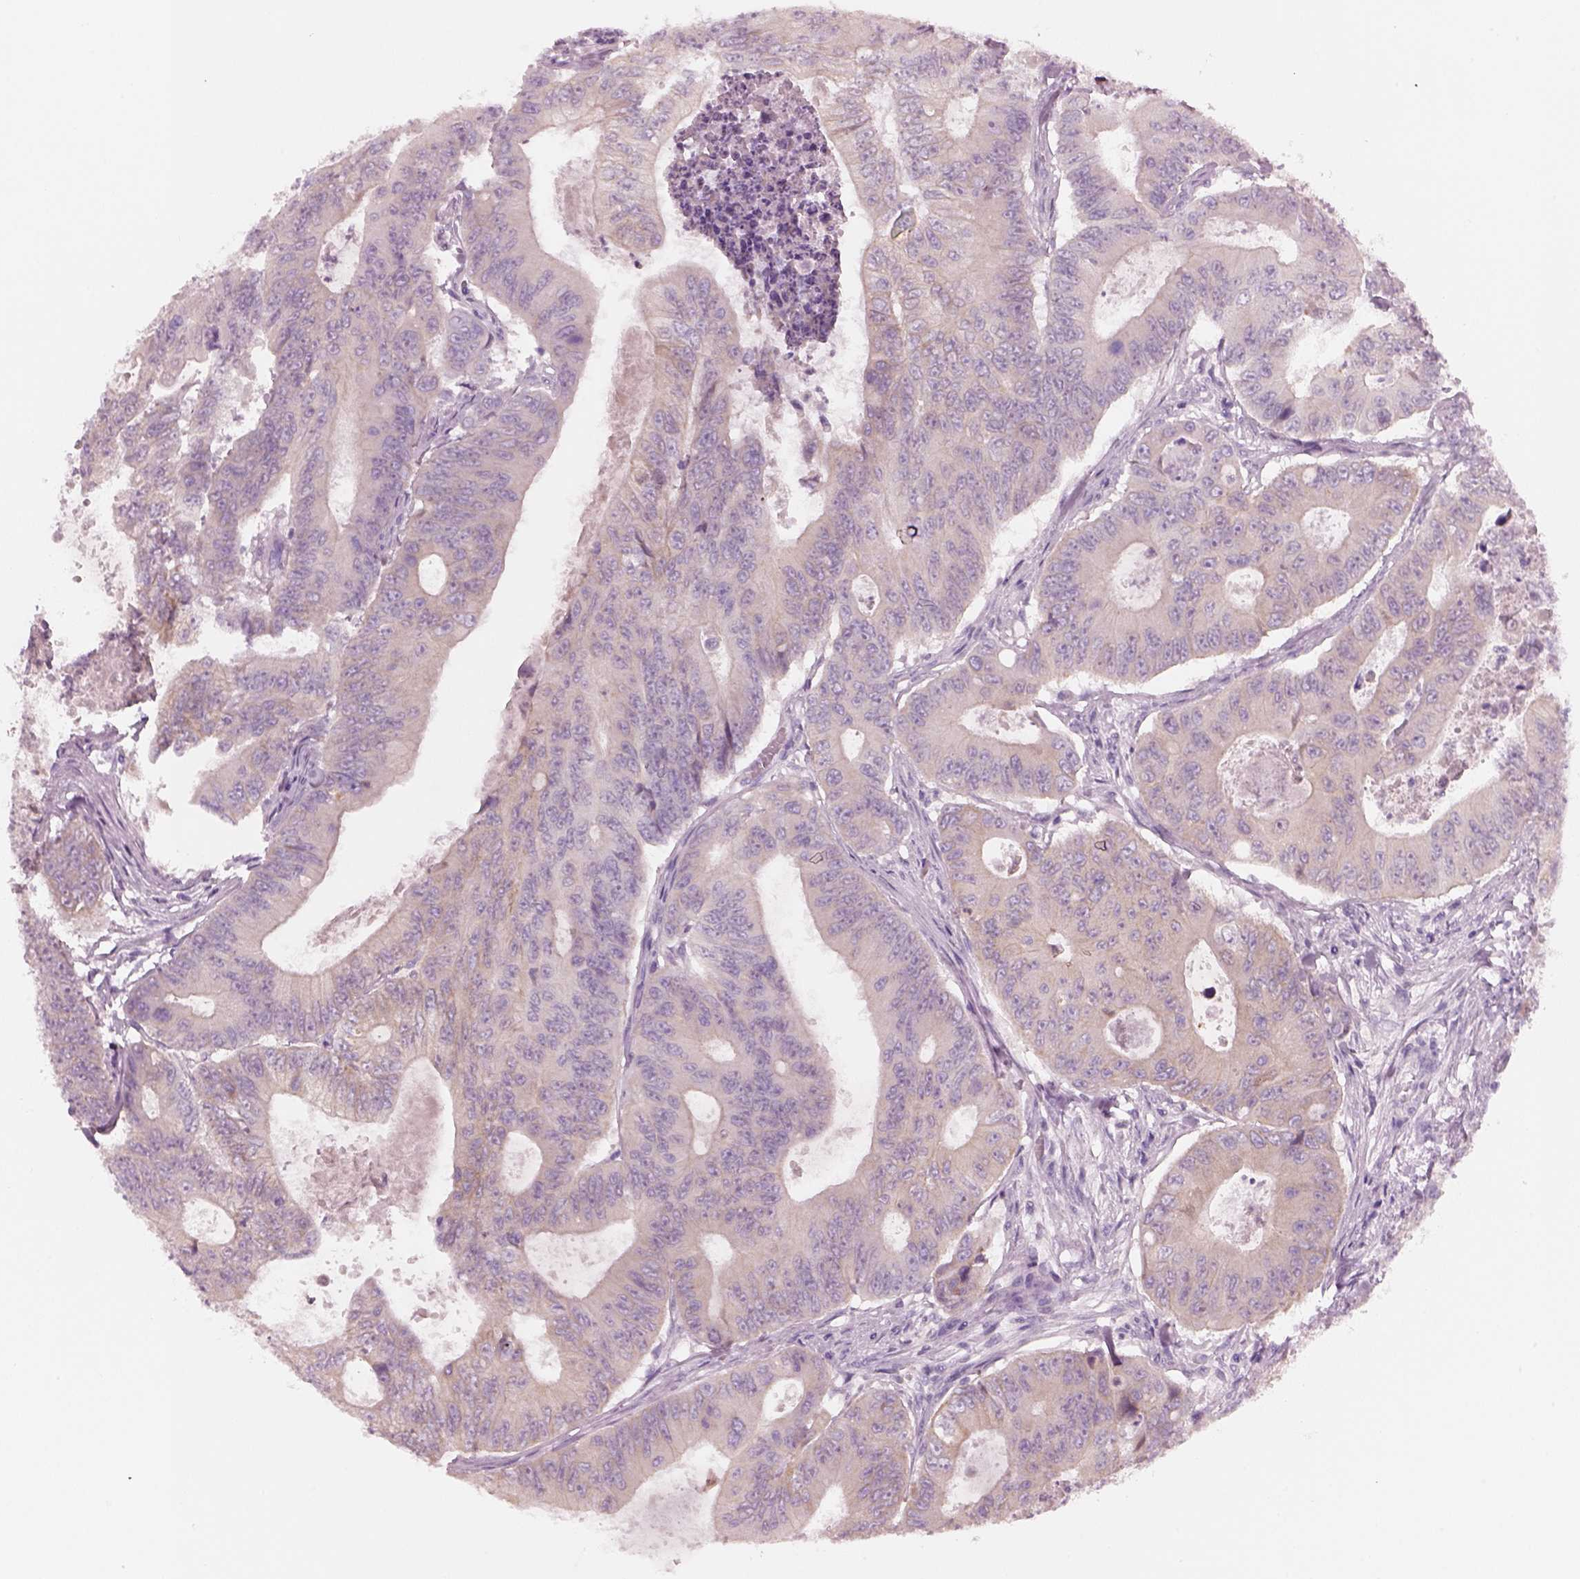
{"staining": {"intensity": "negative", "quantity": "none", "location": "none"}, "tissue": "colorectal cancer", "cell_type": "Tumor cells", "image_type": "cancer", "snomed": [{"axis": "morphology", "description": "Adenocarcinoma, NOS"}, {"axis": "topography", "description": "Colon"}], "caption": "A photomicrograph of adenocarcinoma (colorectal) stained for a protein displays no brown staining in tumor cells.", "gene": "SLC27A2", "patient": {"sex": "female", "age": 48}}